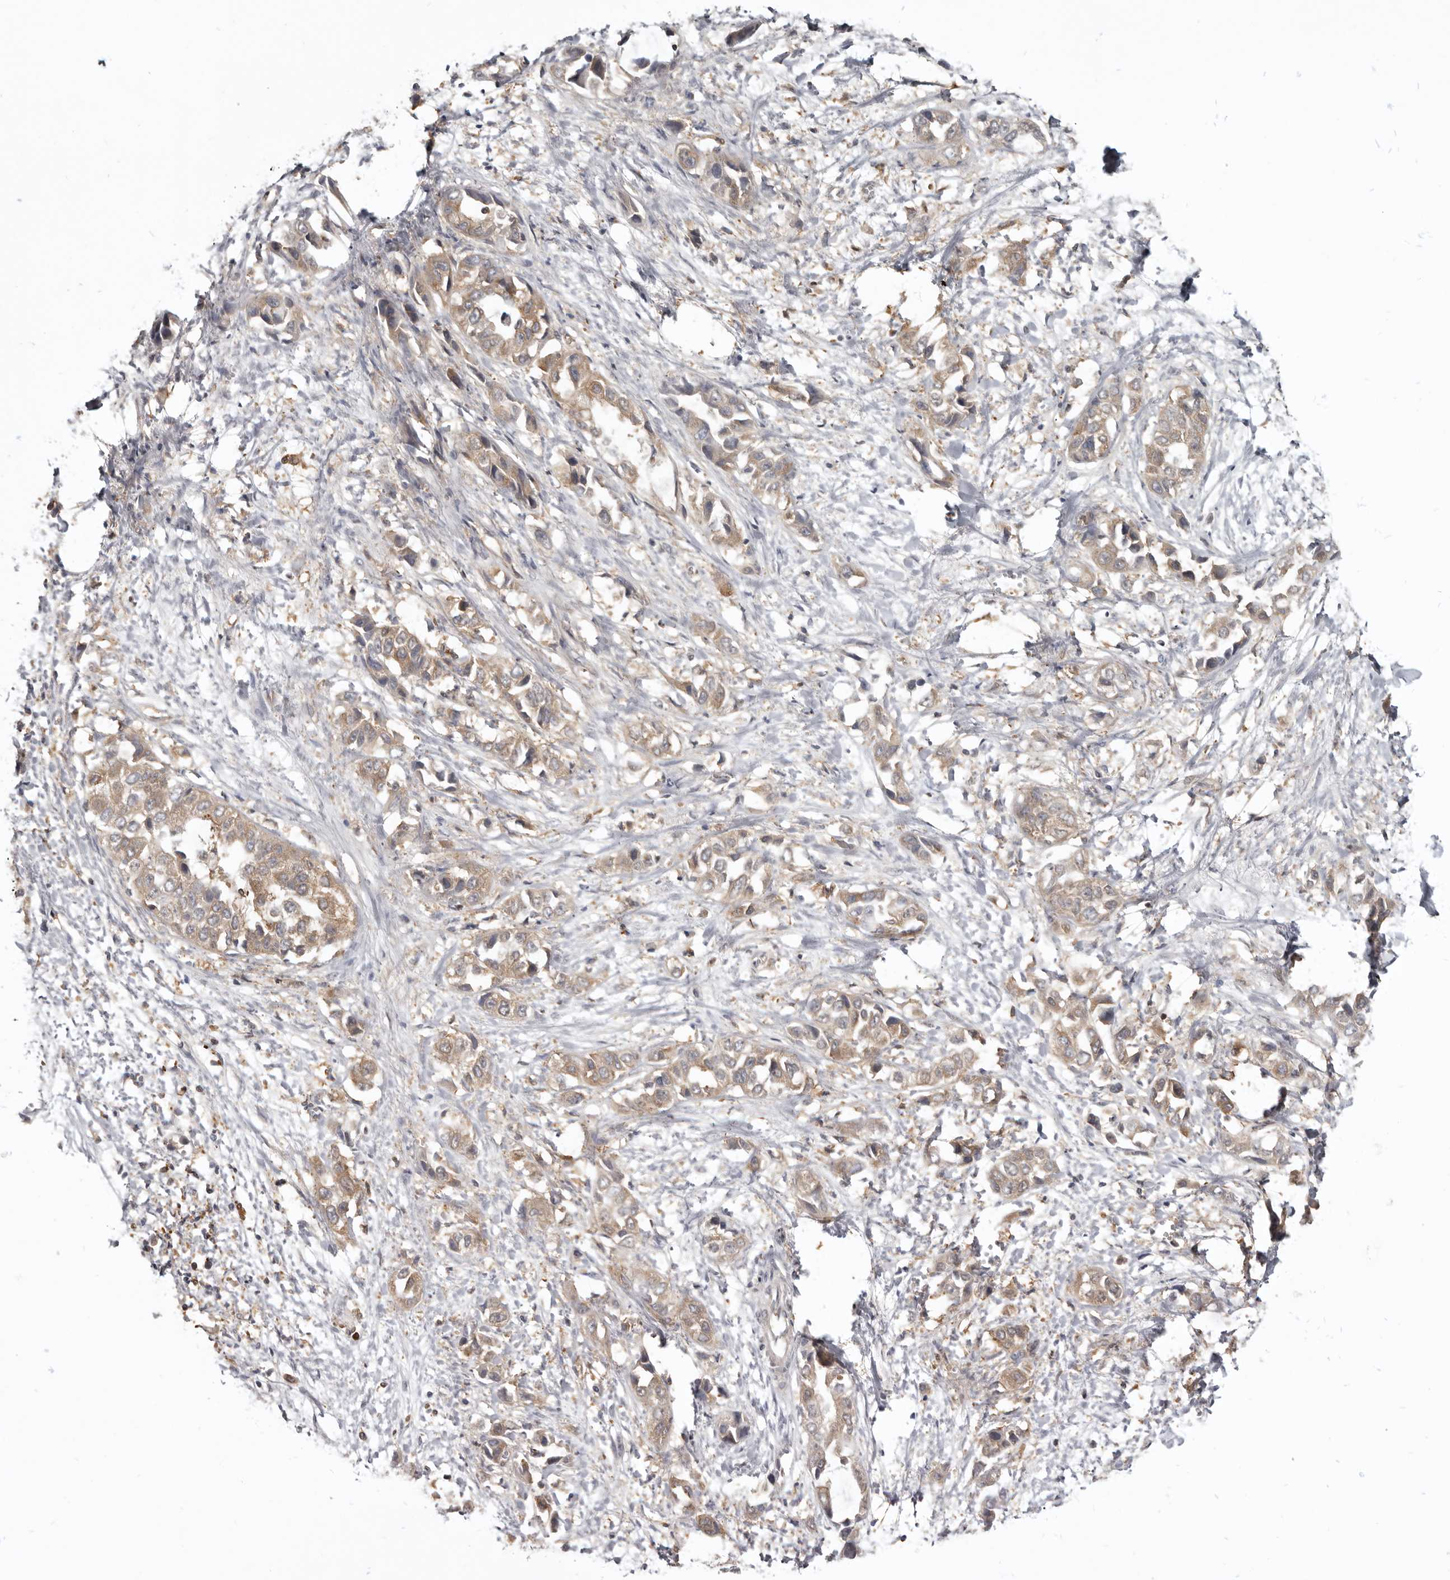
{"staining": {"intensity": "weak", "quantity": ">75%", "location": "cytoplasmic/membranous"}, "tissue": "liver cancer", "cell_type": "Tumor cells", "image_type": "cancer", "snomed": [{"axis": "morphology", "description": "Cholangiocarcinoma"}, {"axis": "topography", "description": "Liver"}], "caption": "Immunohistochemical staining of human cholangiocarcinoma (liver) displays low levels of weak cytoplasmic/membranous protein expression in about >75% of tumor cells. The protein is stained brown, and the nuclei are stained in blue (DAB (3,3'-diaminobenzidine) IHC with brightfield microscopy, high magnification).", "gene": "CBL", "patient": {"sex": "female", "age": 52}}